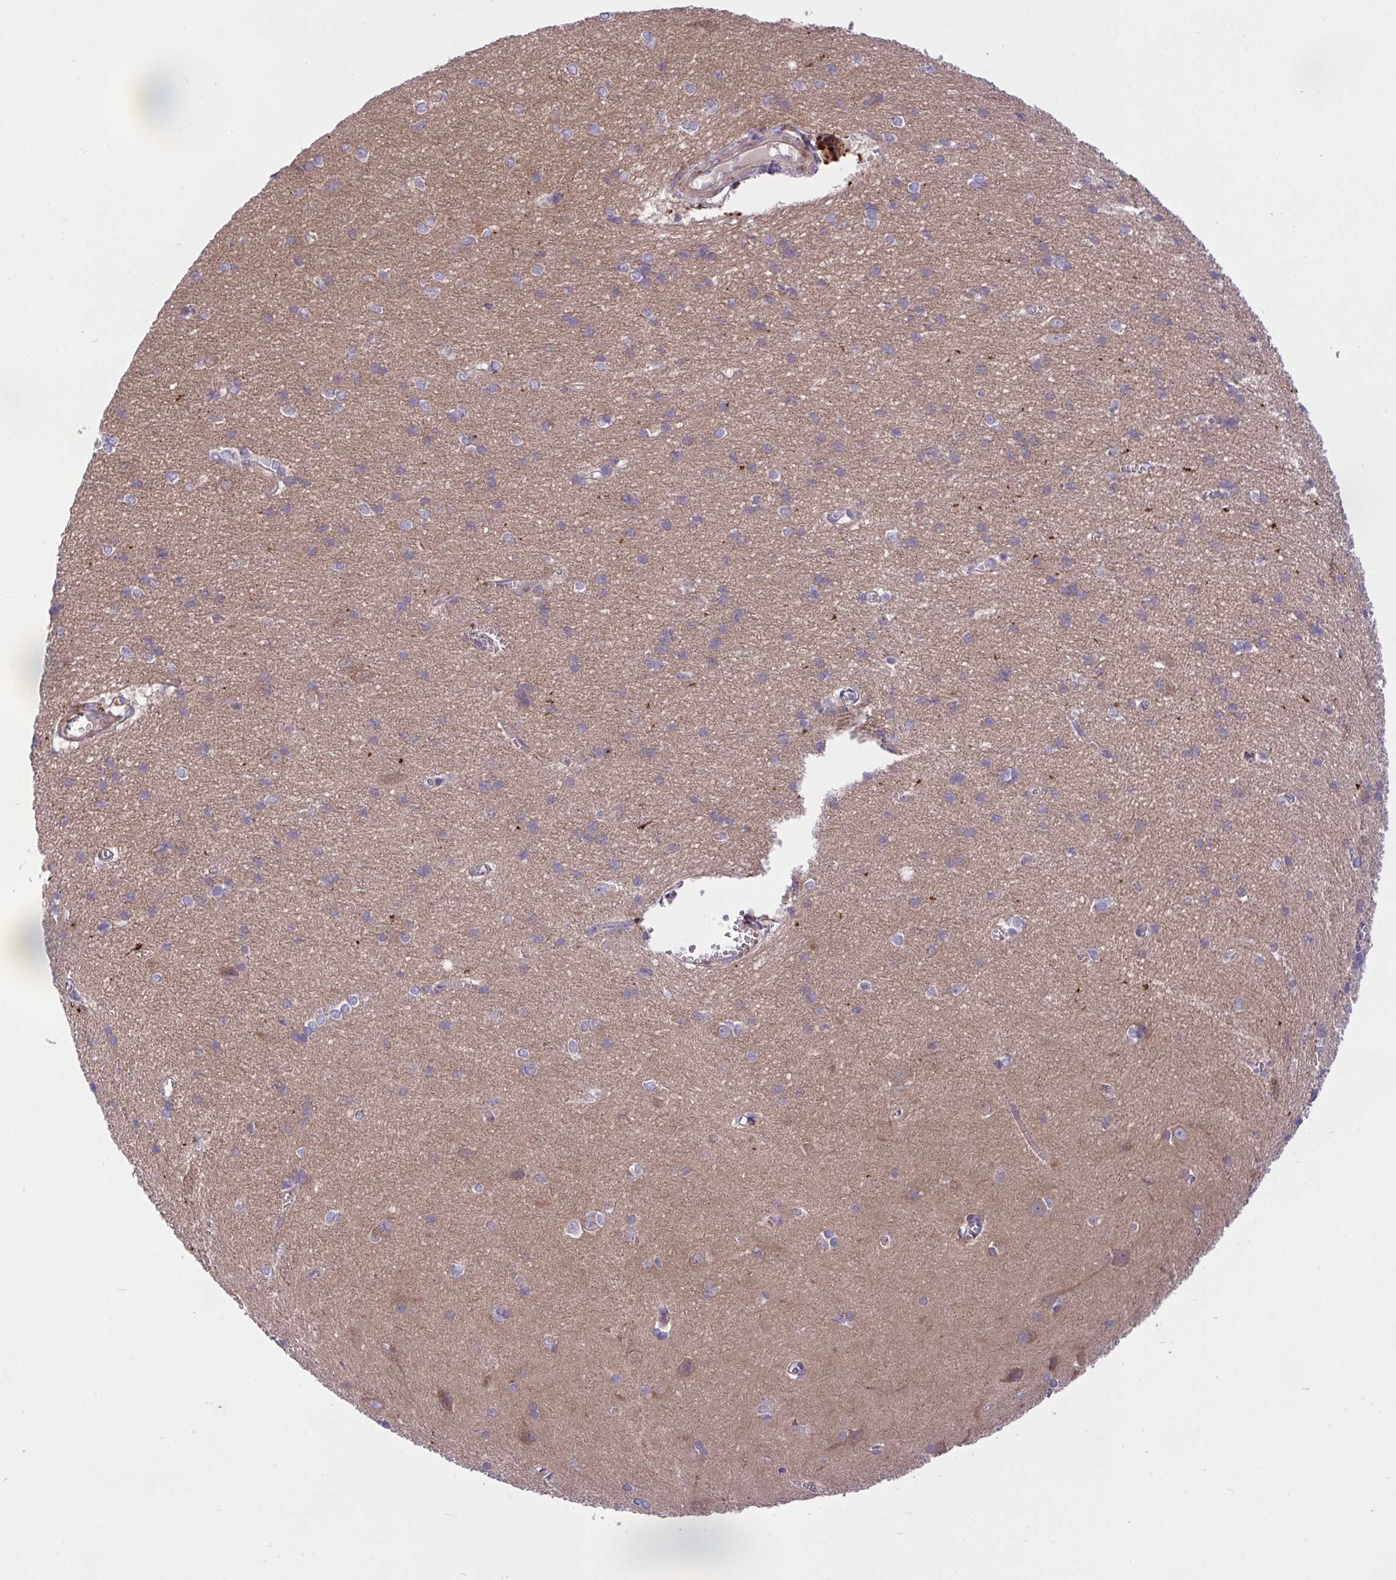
{"staining": {"intensity": "negative", "quantity": "none", "location": "none"}, "tissue": "cerebral cortex", "cell_type": "Endothelial cells", "image_type": "normal", "snomed": [{"axis": "morphology", "description": "Normal tissue, NOS"}, {"axis": "topography", "description": "Cerebral cortex"}], "caption": "High power microscopy image of an immunohistochemistry photomicrograph of unremarkable cerebral cortex, revealing no significant positivity in endothelial cells. (DAB IHC visualized using brightfield microscopy, high magnification).", "gene": "GRB14", "patient": {"sex": "male", "age": 37}}